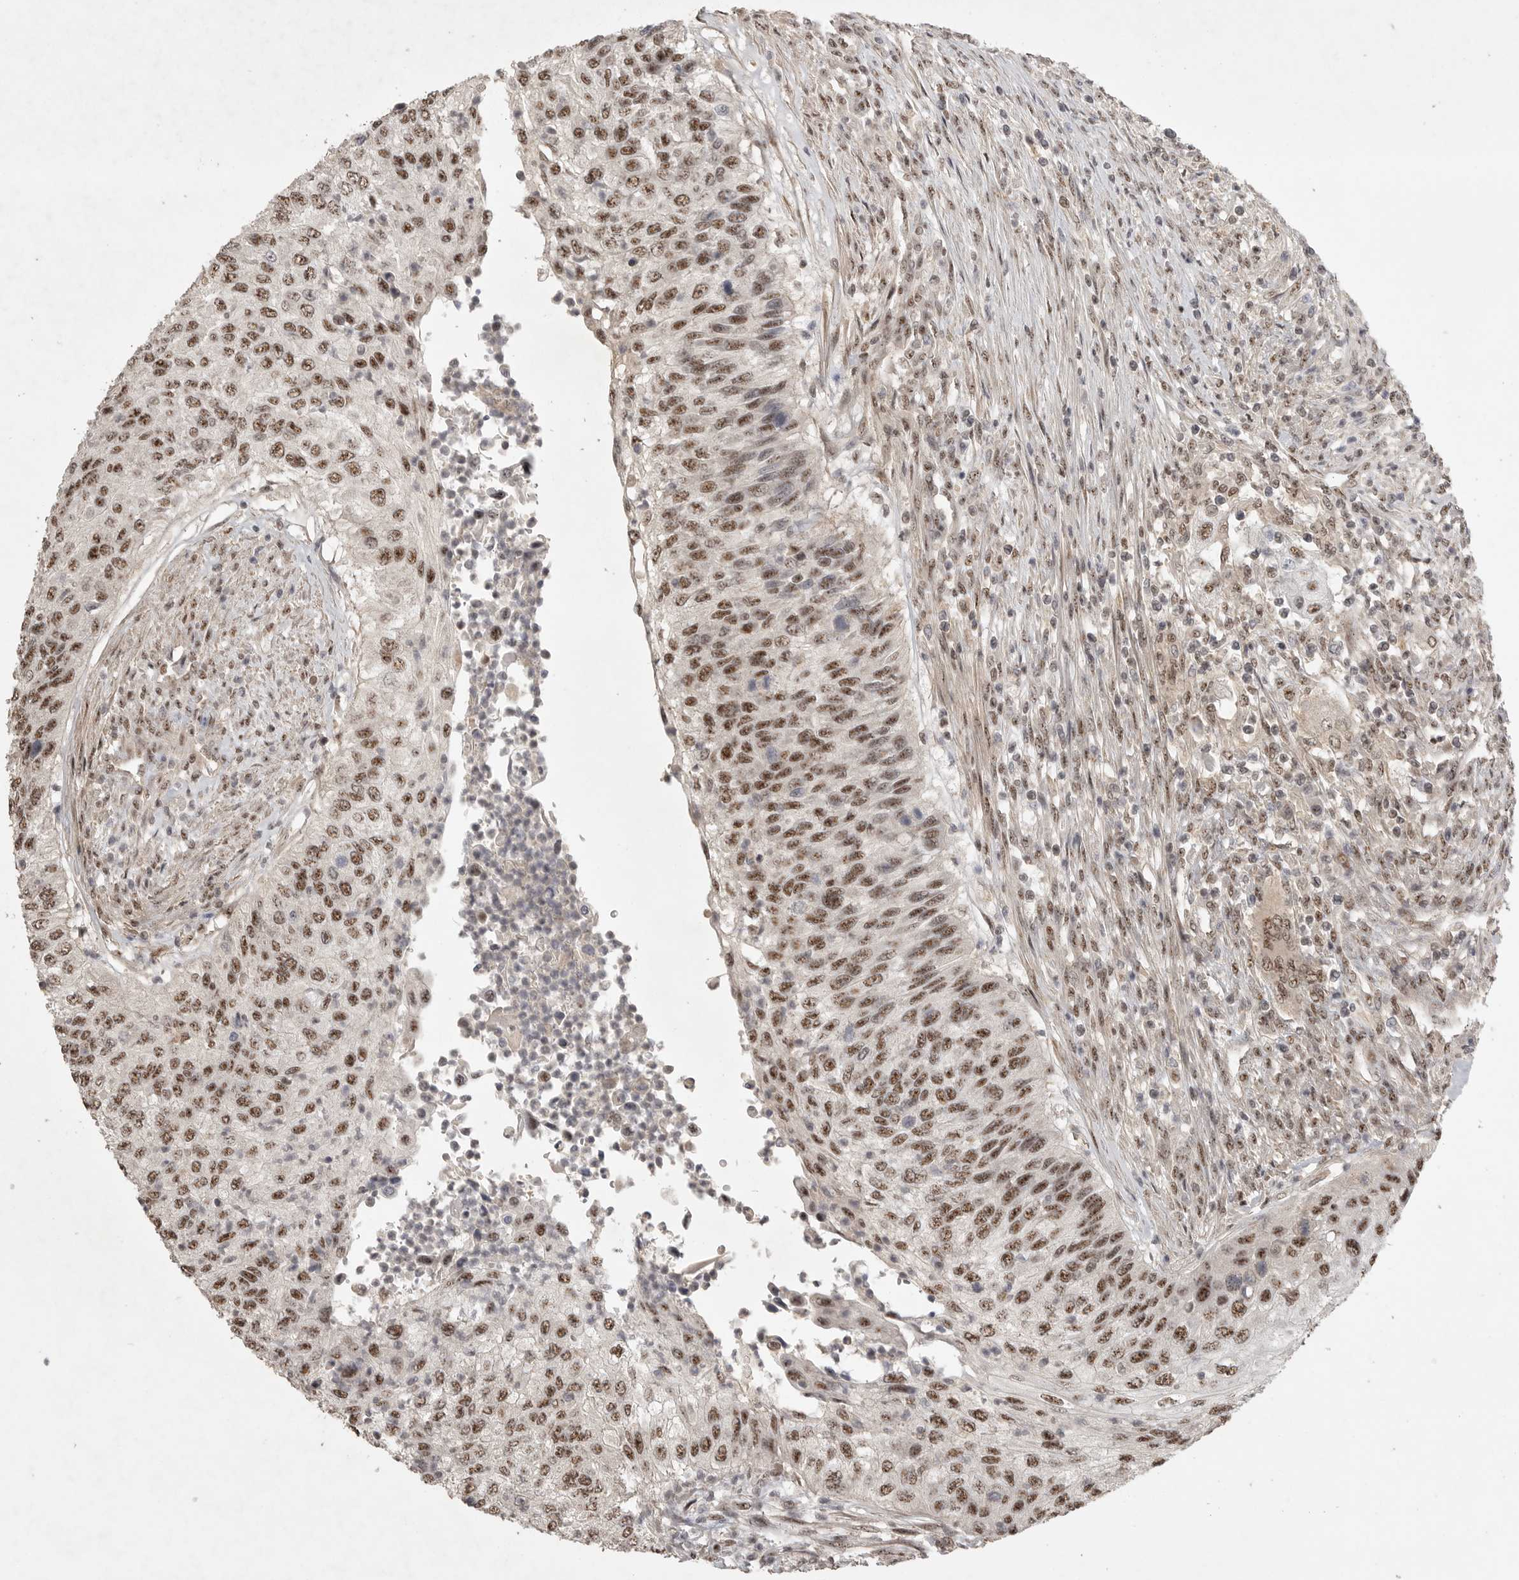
{"staining": {"intensity": "strong", "quantity": ">75%", "location": "nuclear"}, "tissue": "urothelial cancer", "cell_type": "Tumor cells", "image_type": "cancer", "snomed": [{"axis": "morphology", "description": "Urothelial carcinoma, High grade"}, {"axis": "topography", "description": "Urinary bladder"}], "caption": "Human urothelial cancer stained with a protein marker reveals strong staining in tumor cells.", "gene": "POMP", "patient": {"sex": "female", "age": 60}}